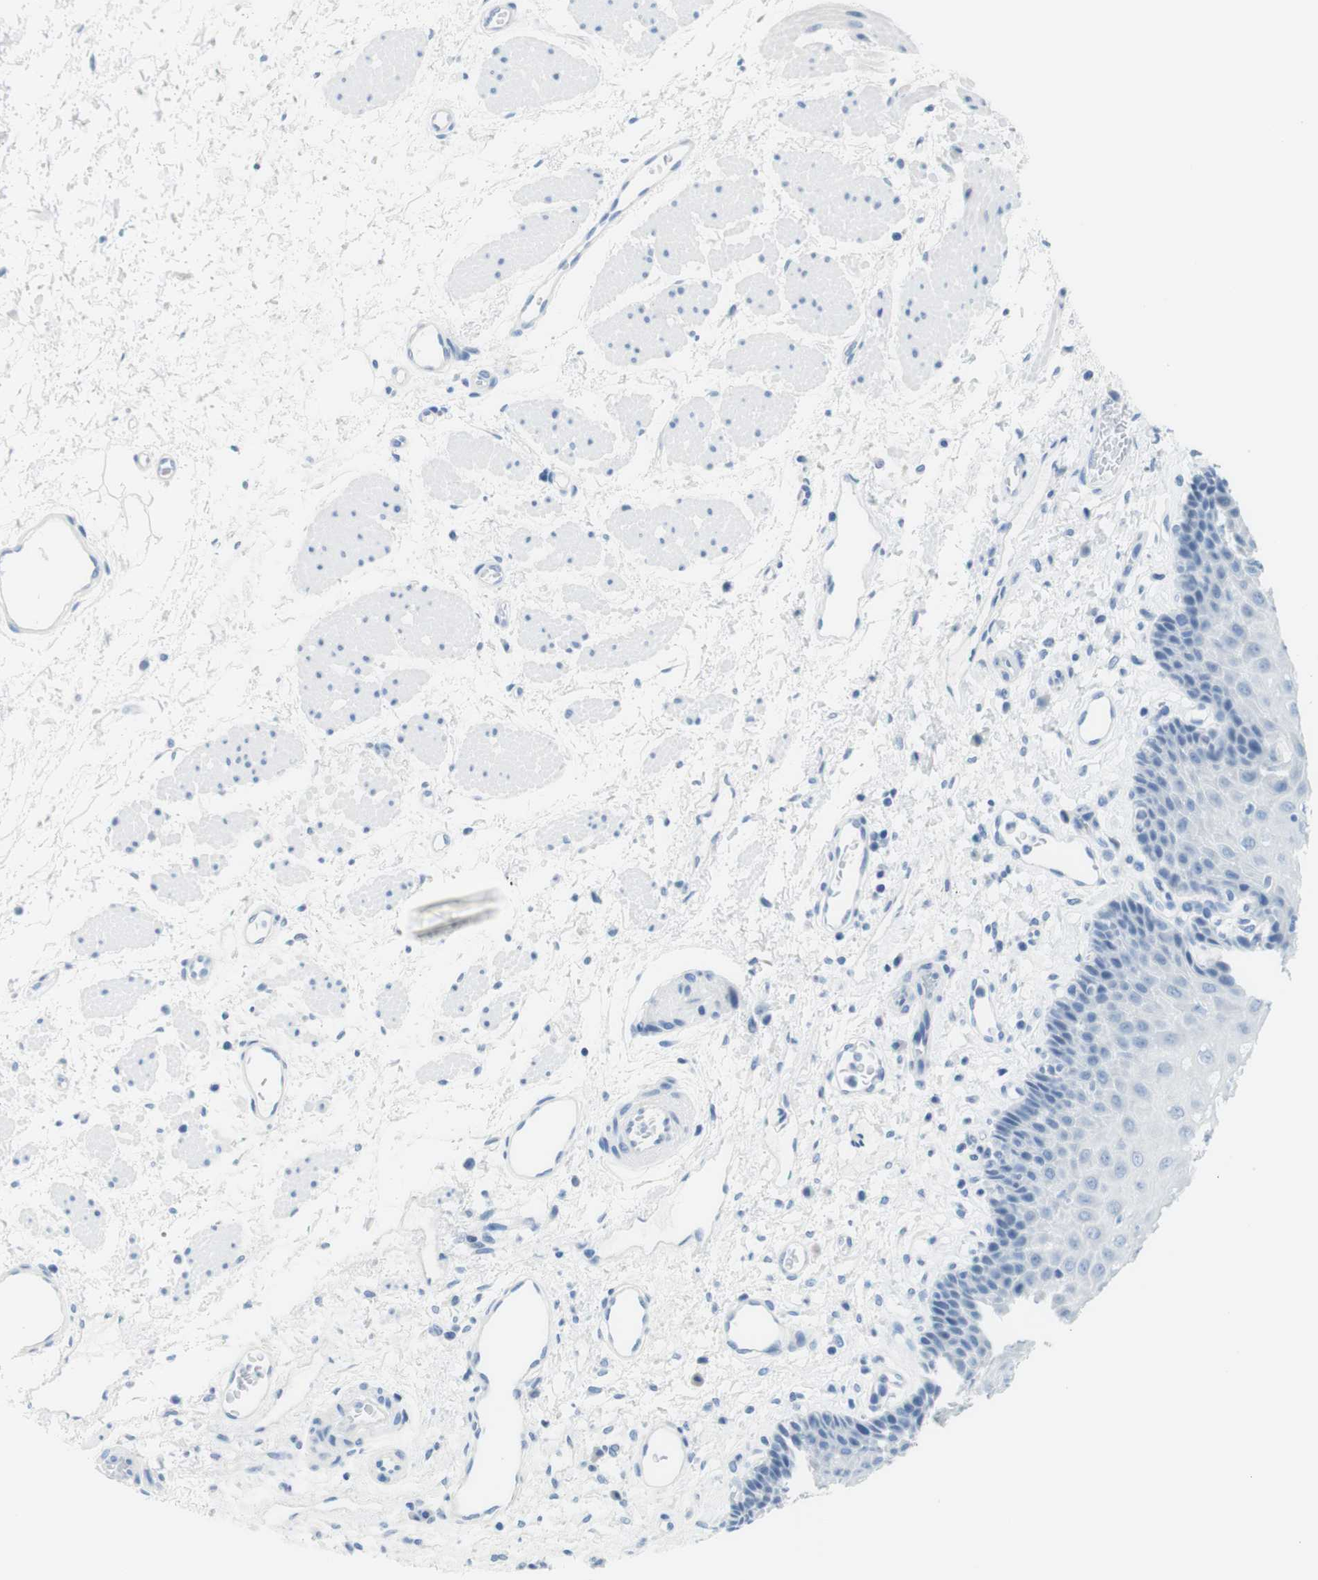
{"staining": {"intensity": "negative", "quantity": "none", "location": "none"}, "tissue": "esophagus", "cell_type": "Squamous epithelial cells", "image_type": "normal", "snomed": [{"axis": "morphology", "description": "Normal tissue, NOS"}, {"axis": "topography", "description": "Esophagus"}], "caption": "Immunohistochemistry (IHC) of normal esophagus exhibits no expression in squamous epithelial cells. (DAB (3,3'-diaminobenzidine) immunohistochemistry visualized using brightfield microscopy, high magnification).", "gene": "OPN1SW", "patient": {"sex": "male", "age": 54}}